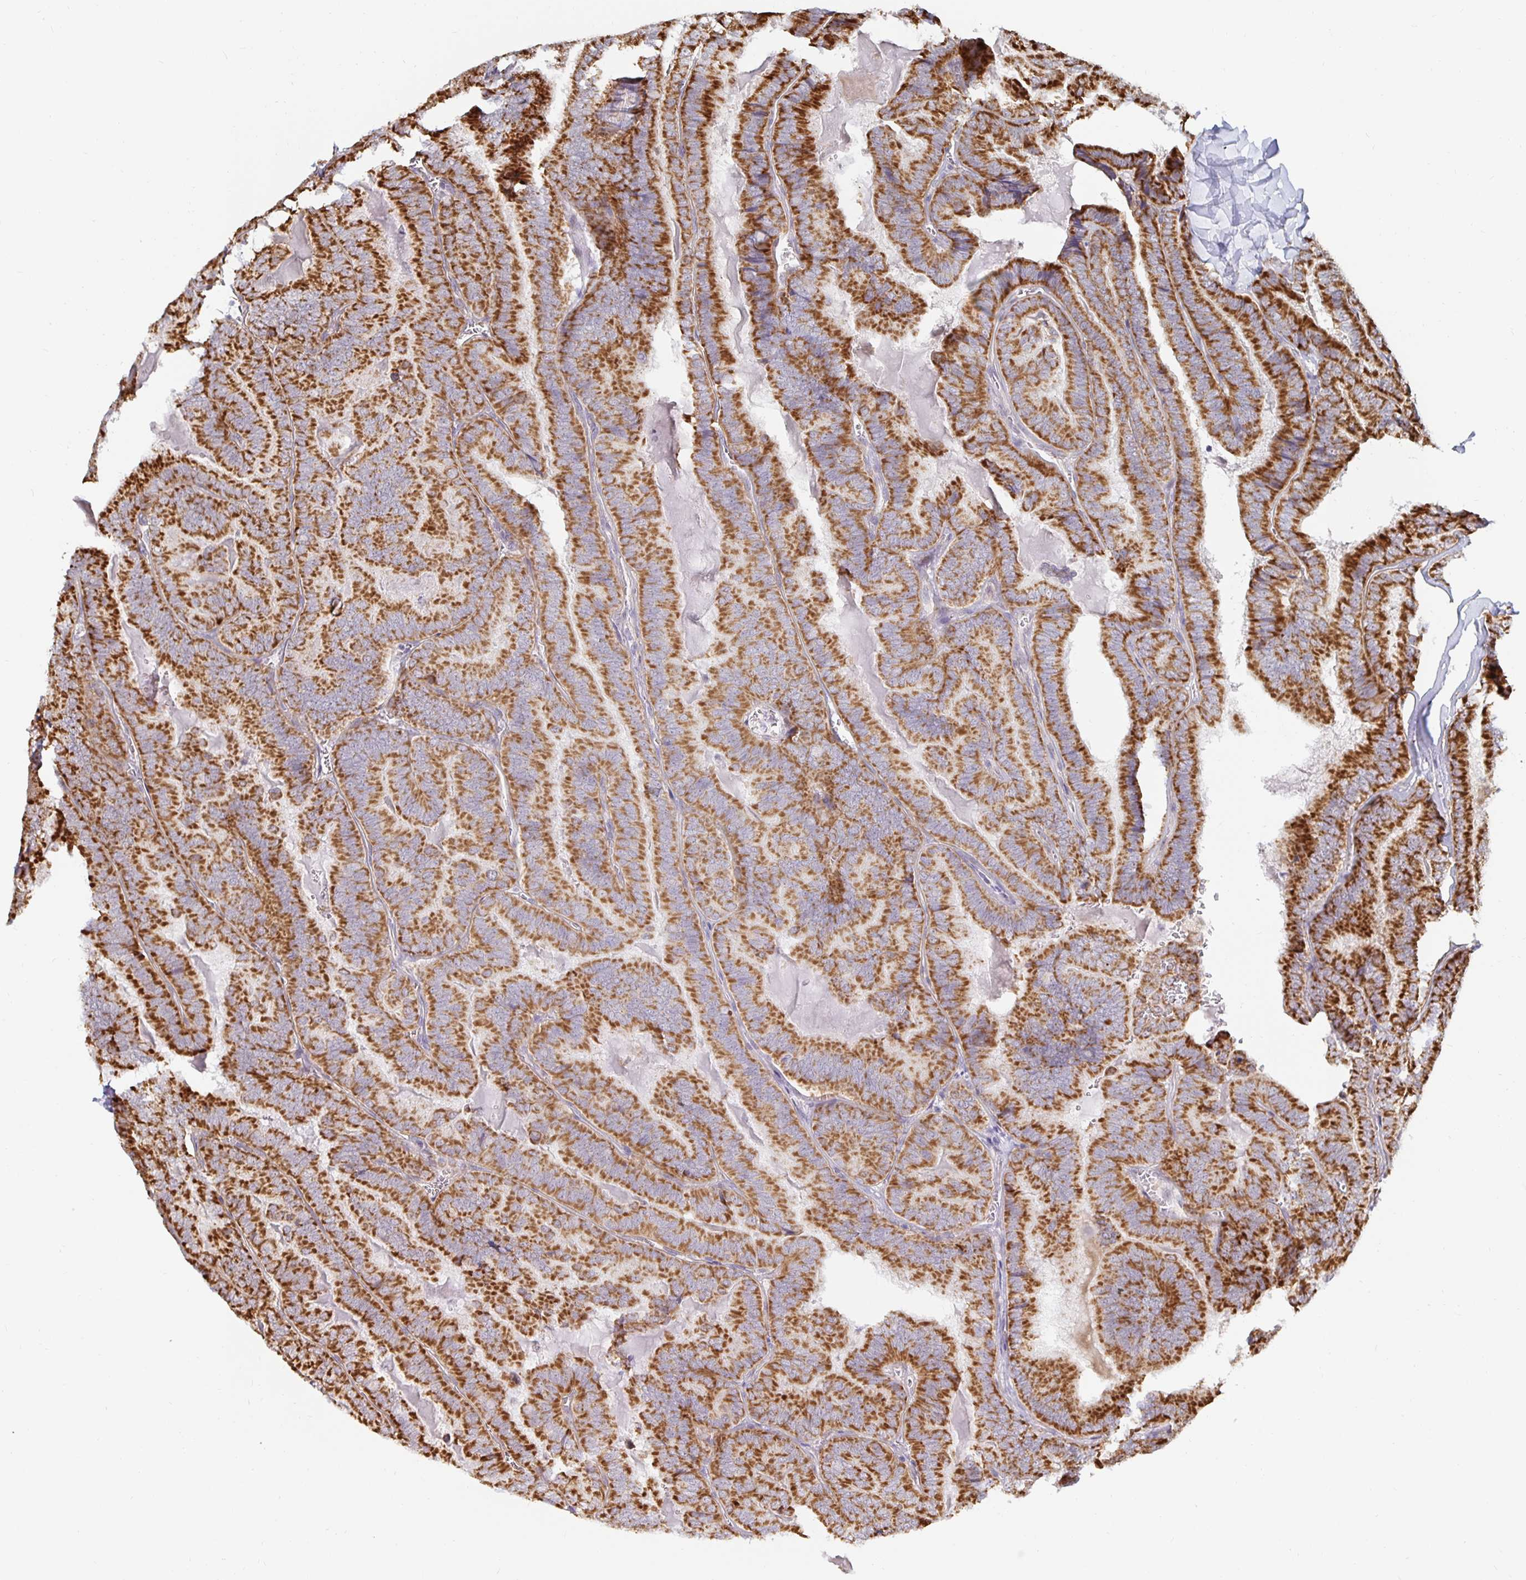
{"staining": {"intensity": "strong", "quantity": ">75%", "location": "cytoplasmic/membranous"}, "tissue": "thyroid cancer", "cell_type": "Tumor cells", "image_type": "cancer", "snomed": [{"axis": "morphology", "description": "Papillary adenocarcinoma, NOS"}, {"axis": "topography", "description": "Thyroid gland"}], "caption": "Papillary adenocarcinoma (thyroid) stained with a brown dye reveals strong cytoplasmic/membranous positive expression in approximately >75% of tumor cells.", "gene": "MRPL28", "patient": {"sex": "female", "age": 75}}